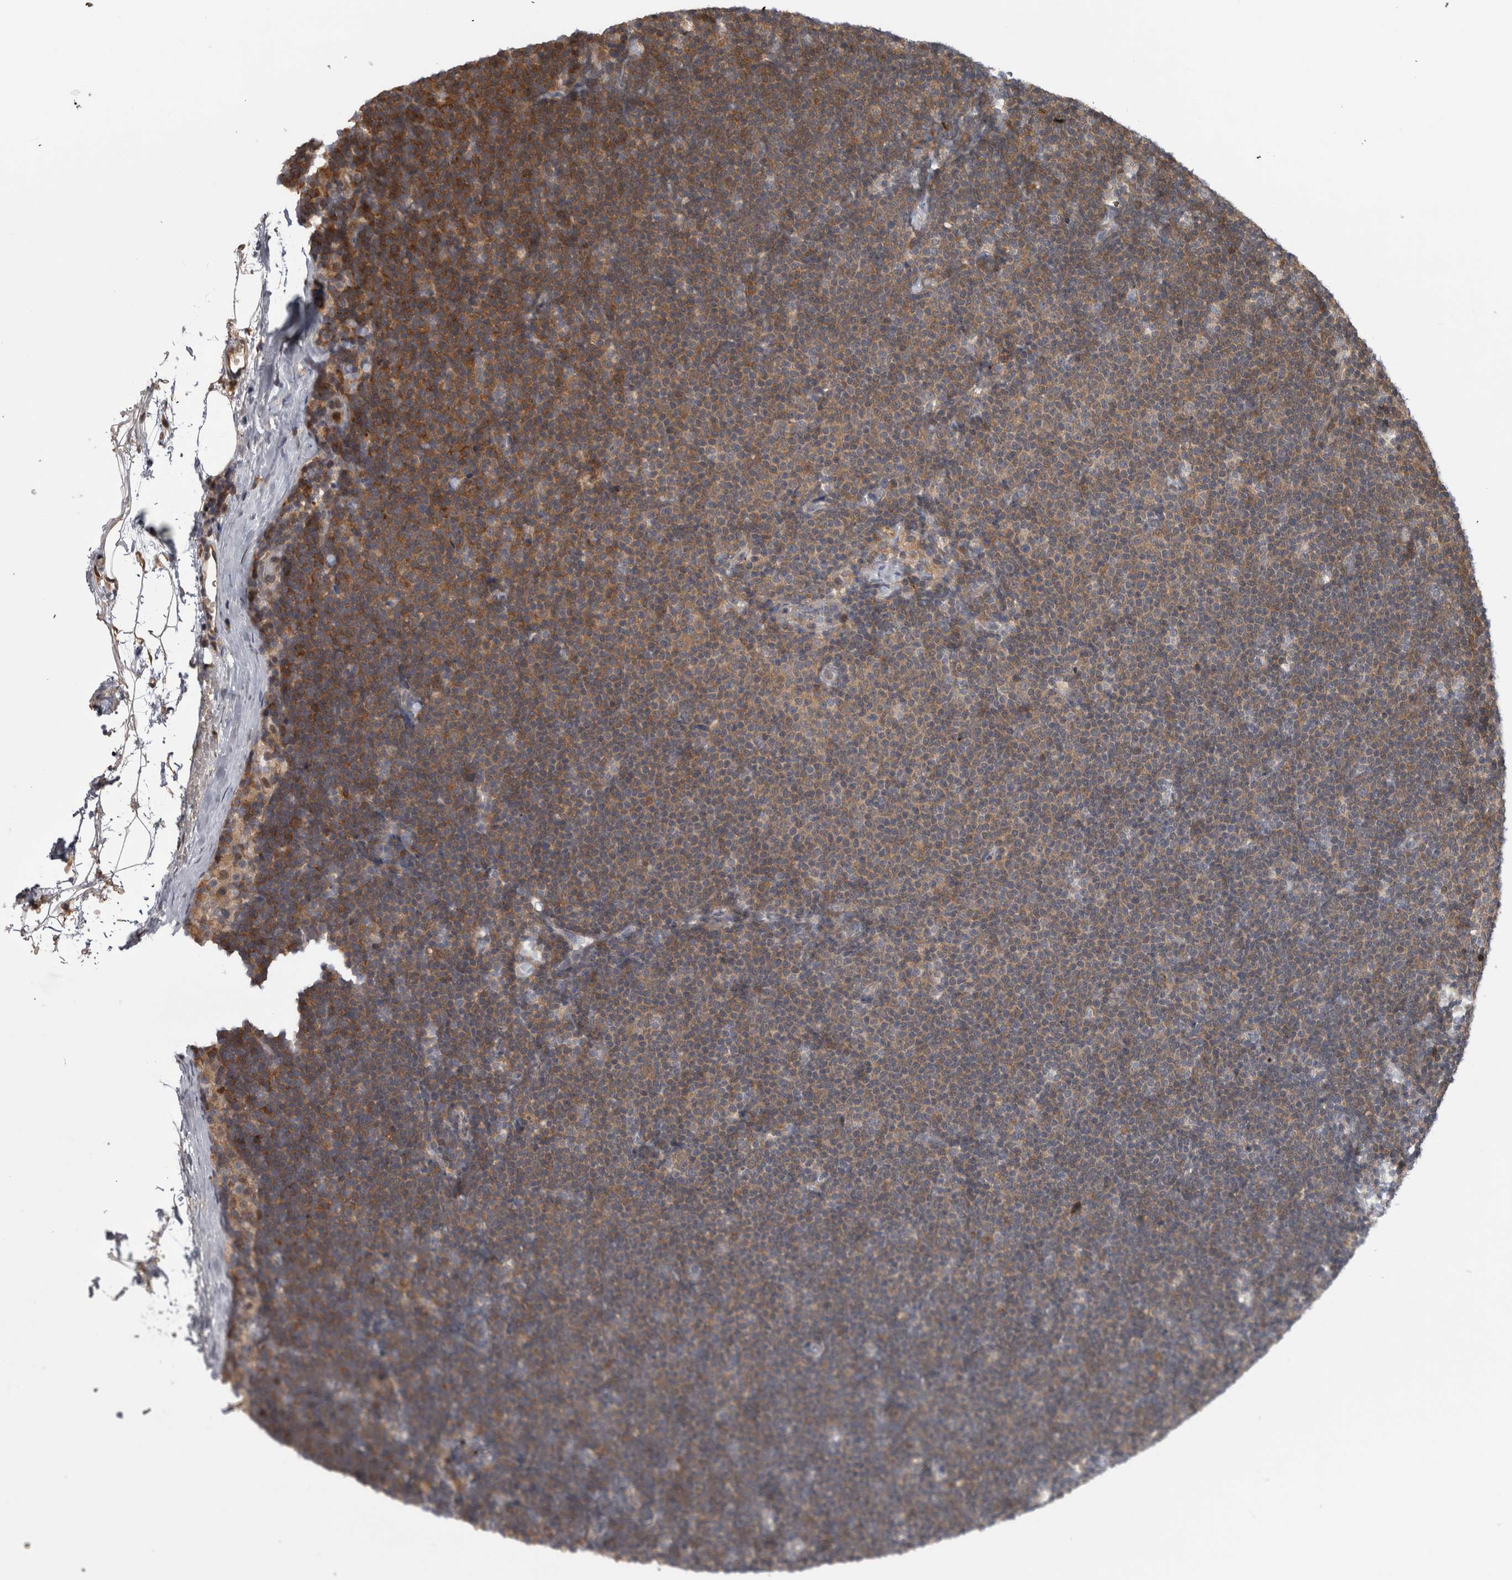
{"staining": {"intensity": "moderate", "quantity": "25%-75%", "location": "cytoplasmic/membranous"}, "tissue": "lymphoma", "cell_type": "Tumor cells", "image_type": "cancer", "snomed": [{"axis": "morphology", "description": "Malignant lymphoma, non-Hodgkin's type, Low grade"}, {"axis": "topography", "description": "Lymph node"}], "caption": "Low-grade malignant lymphoma, non-Hodgkin's type stained with immunohistochemistry (IHC) reveals moderate cytoplasmic/membranous expression in approximately 25%-75% of tumor cells. Nuclei are stained in blue.", "gene": "USH1G", "patient": {"sex": "female", "age": 53}}